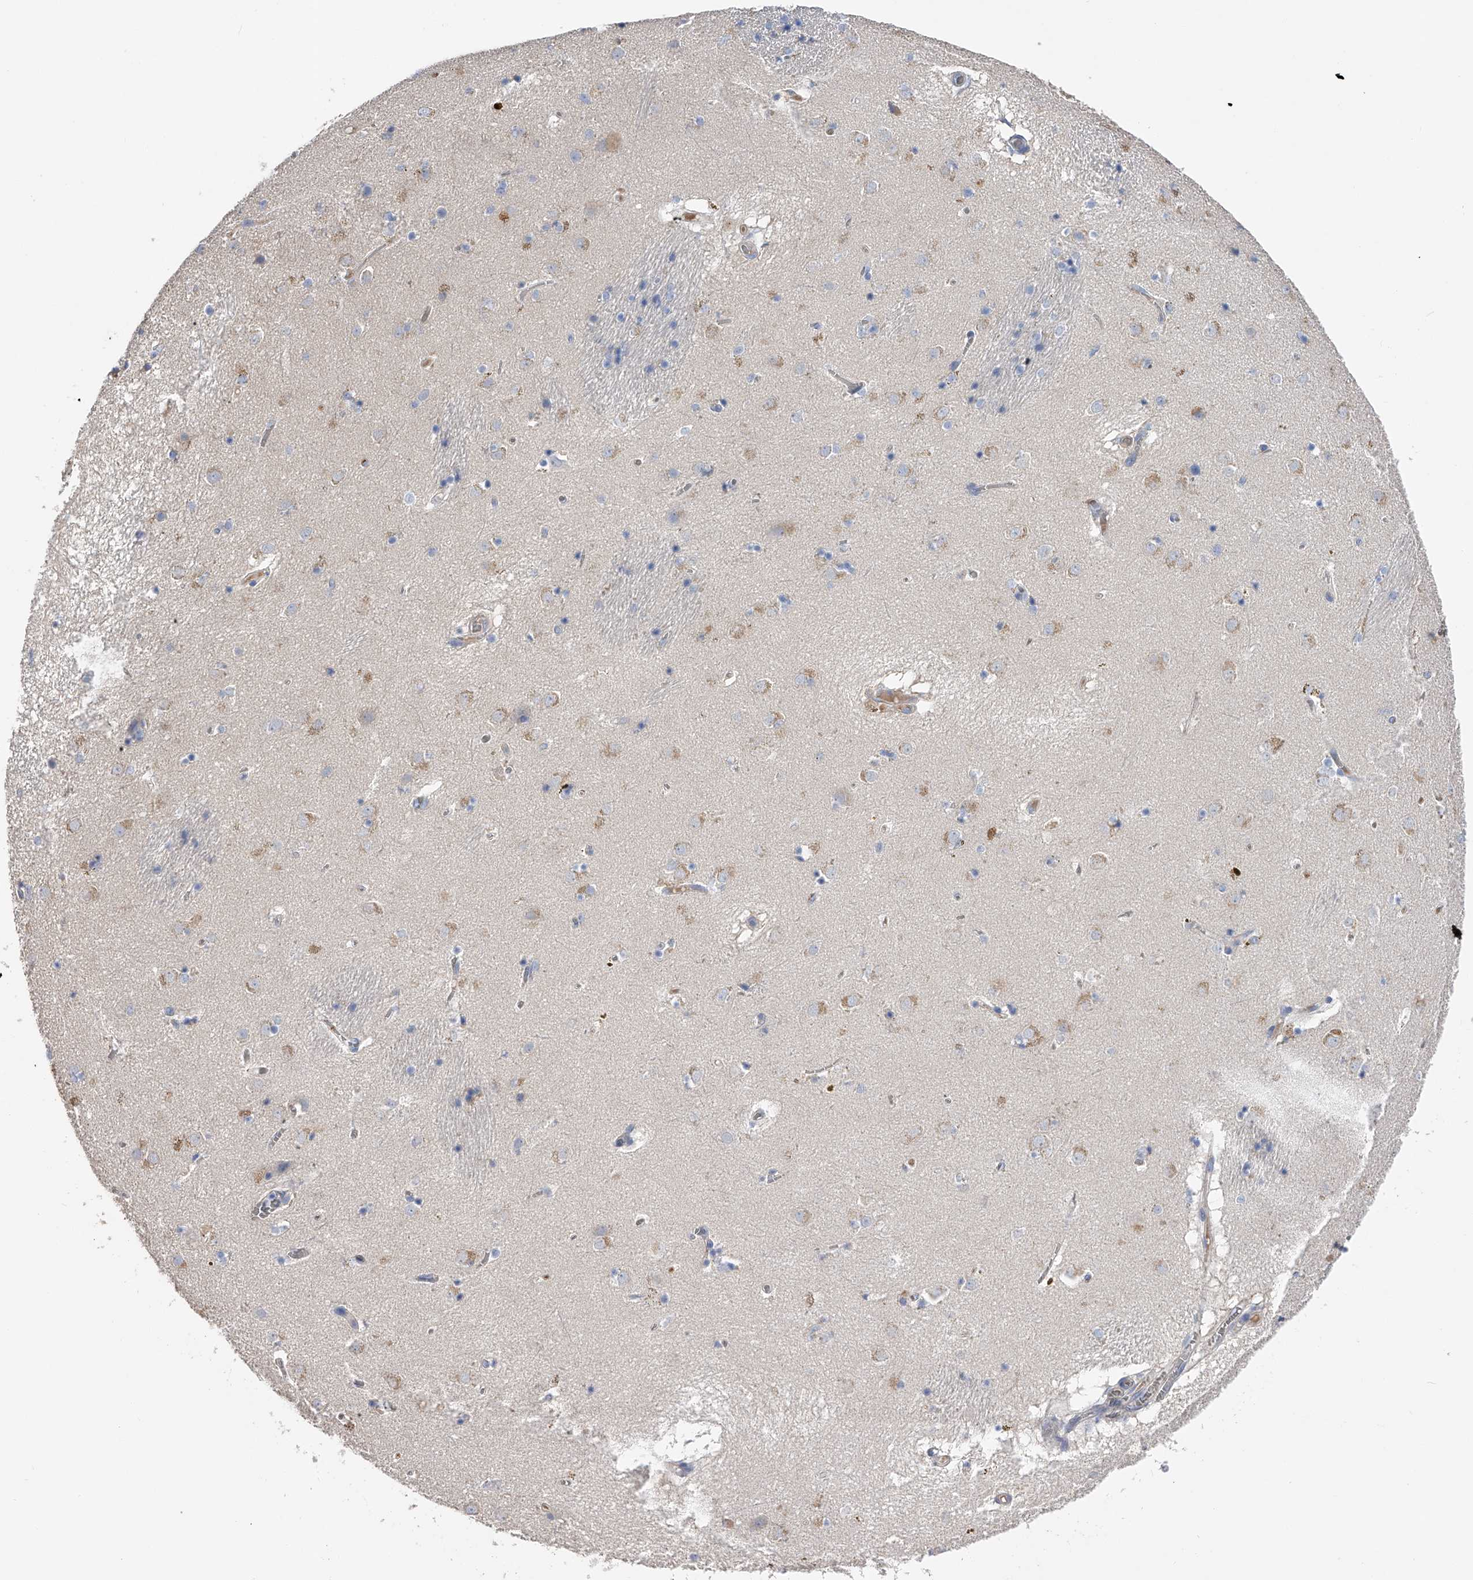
{"staining": {"intensity": "negative", "quantity": "none", "location": "none"}, "tissue": "caudate", "cell_type": "Glial cells", "image_type": "normal", "snomed": [{"axis": "morphology", "description": "Normal tissue, NOS"}, {"axis": "topography", "description": "Lateral ventricle wall"}], "caption": "A histopathology image of caudate stained for a protein demonstrates no brown staining in glial cells.", "gene": "RWDD2A", "patient": {"sex": "male", "age": 70}}